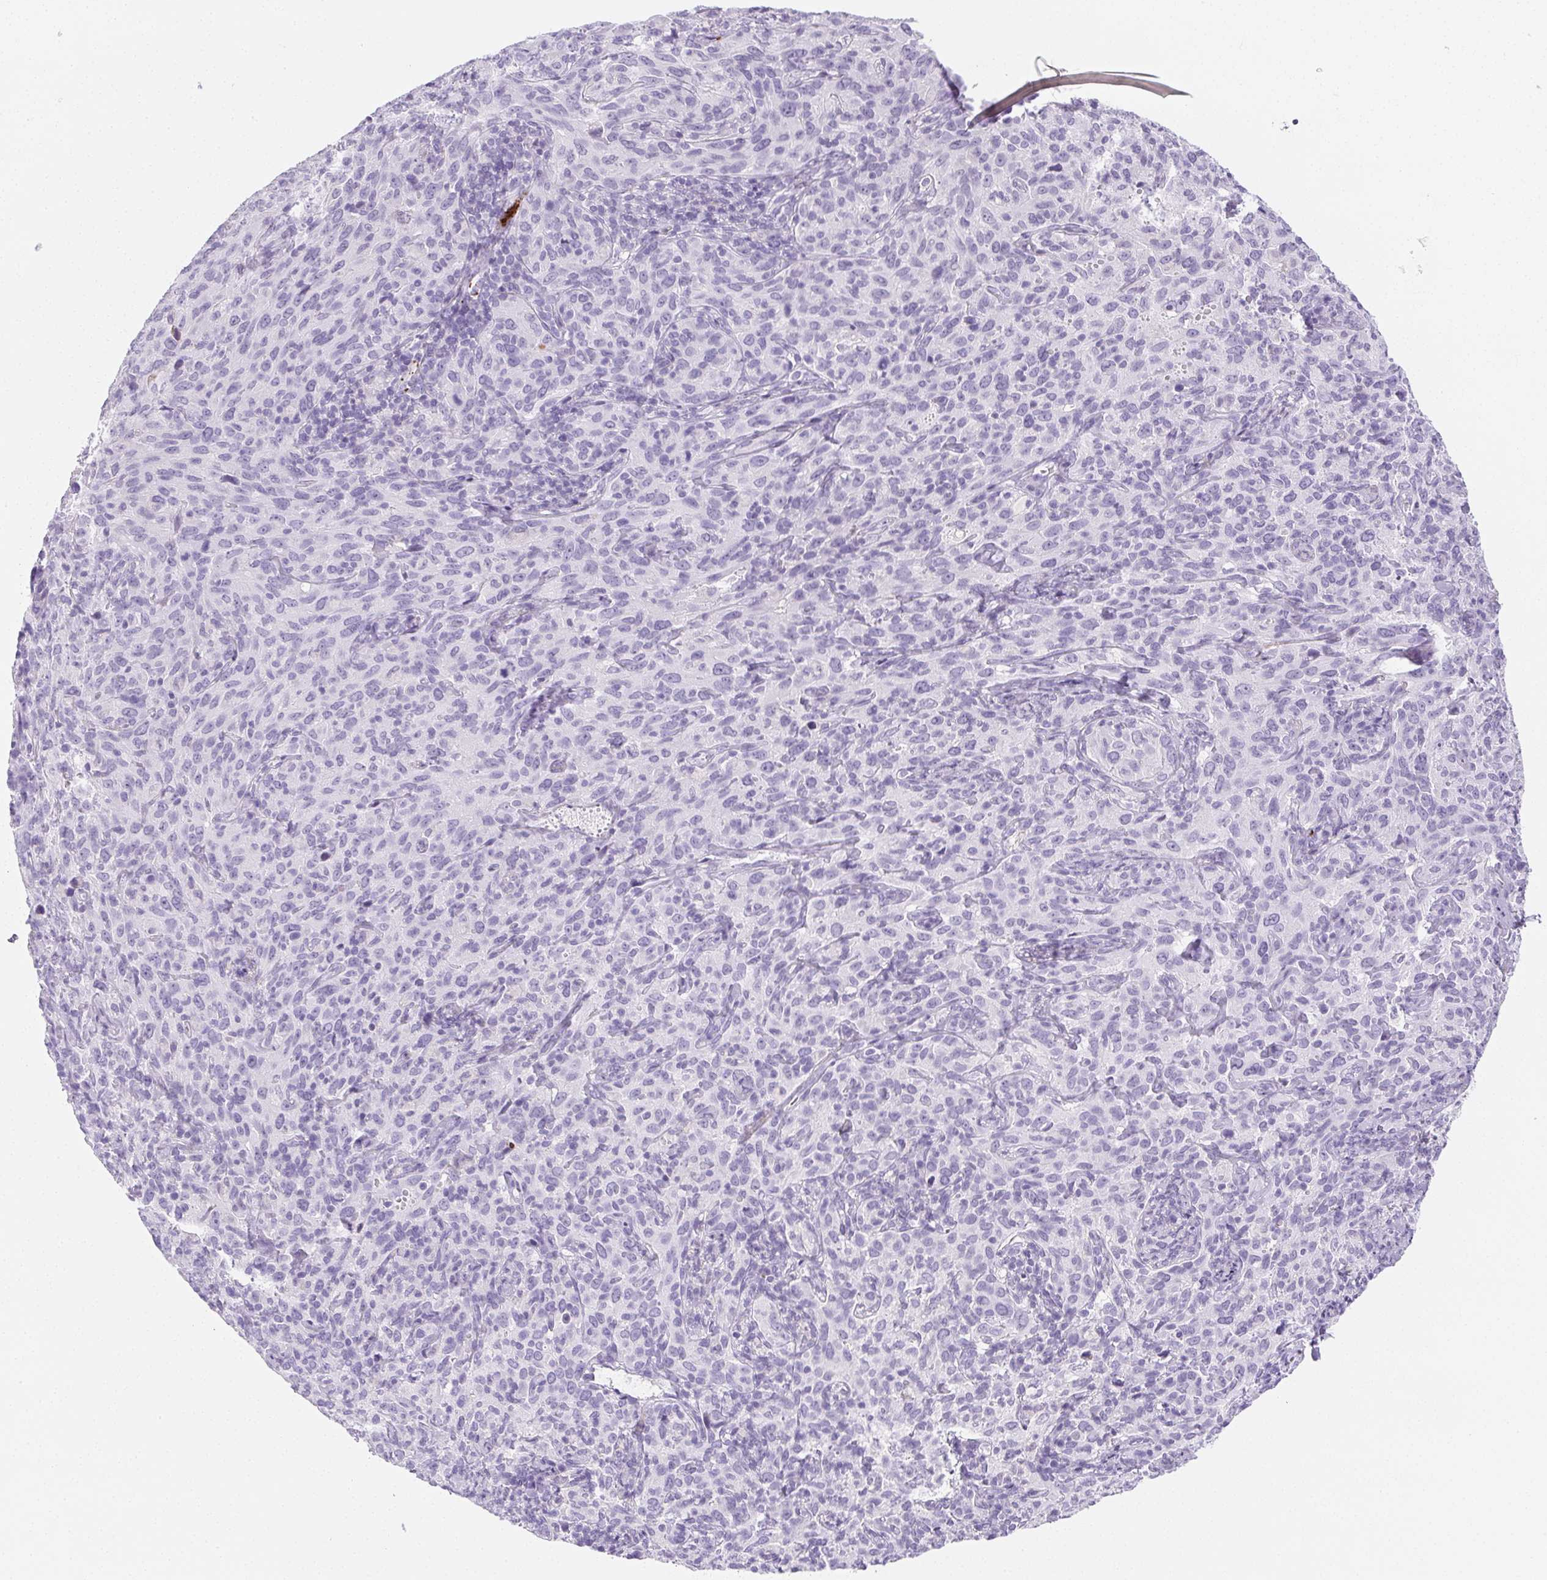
{"staining": {"intensity": "negative", "quantity": "none", "location": "none"}, "tissue": "cervical cancer", "cell_type": "Tumor cells", "image_type": "cancer", "snomed": [{"axis": "morphology", "description": "Squamous cell carcinoma, NOS"}, {"axis": "topography", "description": "Cervix"}], "caption": "The histopathology image demonstrates no staining of tumor cells in cervical cancer.", "gene": "VTN", "patient": {"sex": "female", "age": 51}}